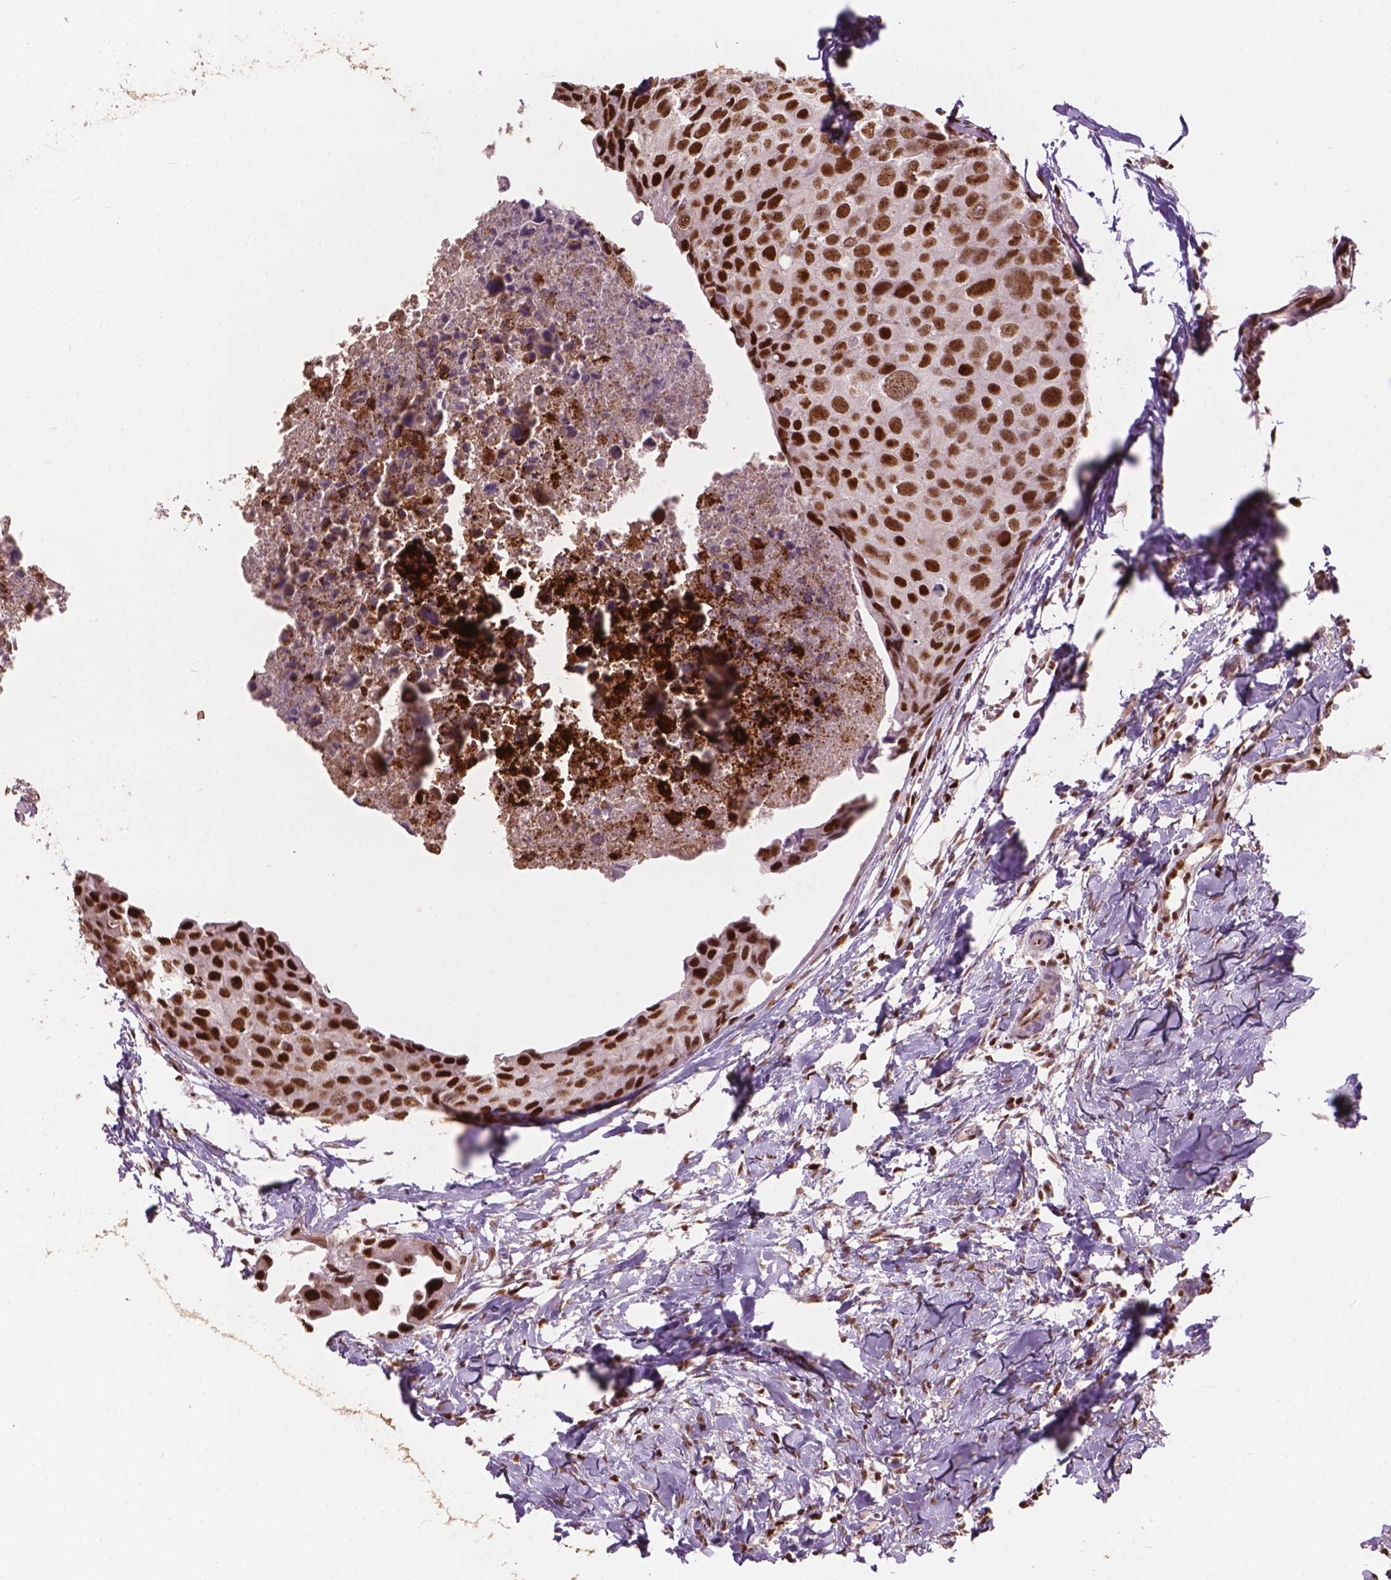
{"staining": {"intensity": "strong", "quantity": ">75%", "location": "nuclear"}, "tissue": "breast cancer", "cell_type": "Tumor cells", "image_type": "cancer", "snomed": [{"axis": "morphology", "description": "Duct carcinoma"}, {"axis": "topography", "description": "Breast"}], "caption": "Immunohistochemistry (IHC) micrograph of neoplastic tissue: human breast invasive ductal carcinoma stained using IHC shows high levels of strong protein expression localized specifically in the nuclear of tumor cells, appearing as a nuclear brown color.", "gene": "ANP32B", "patient": {"sex": "female", "age": 38}}